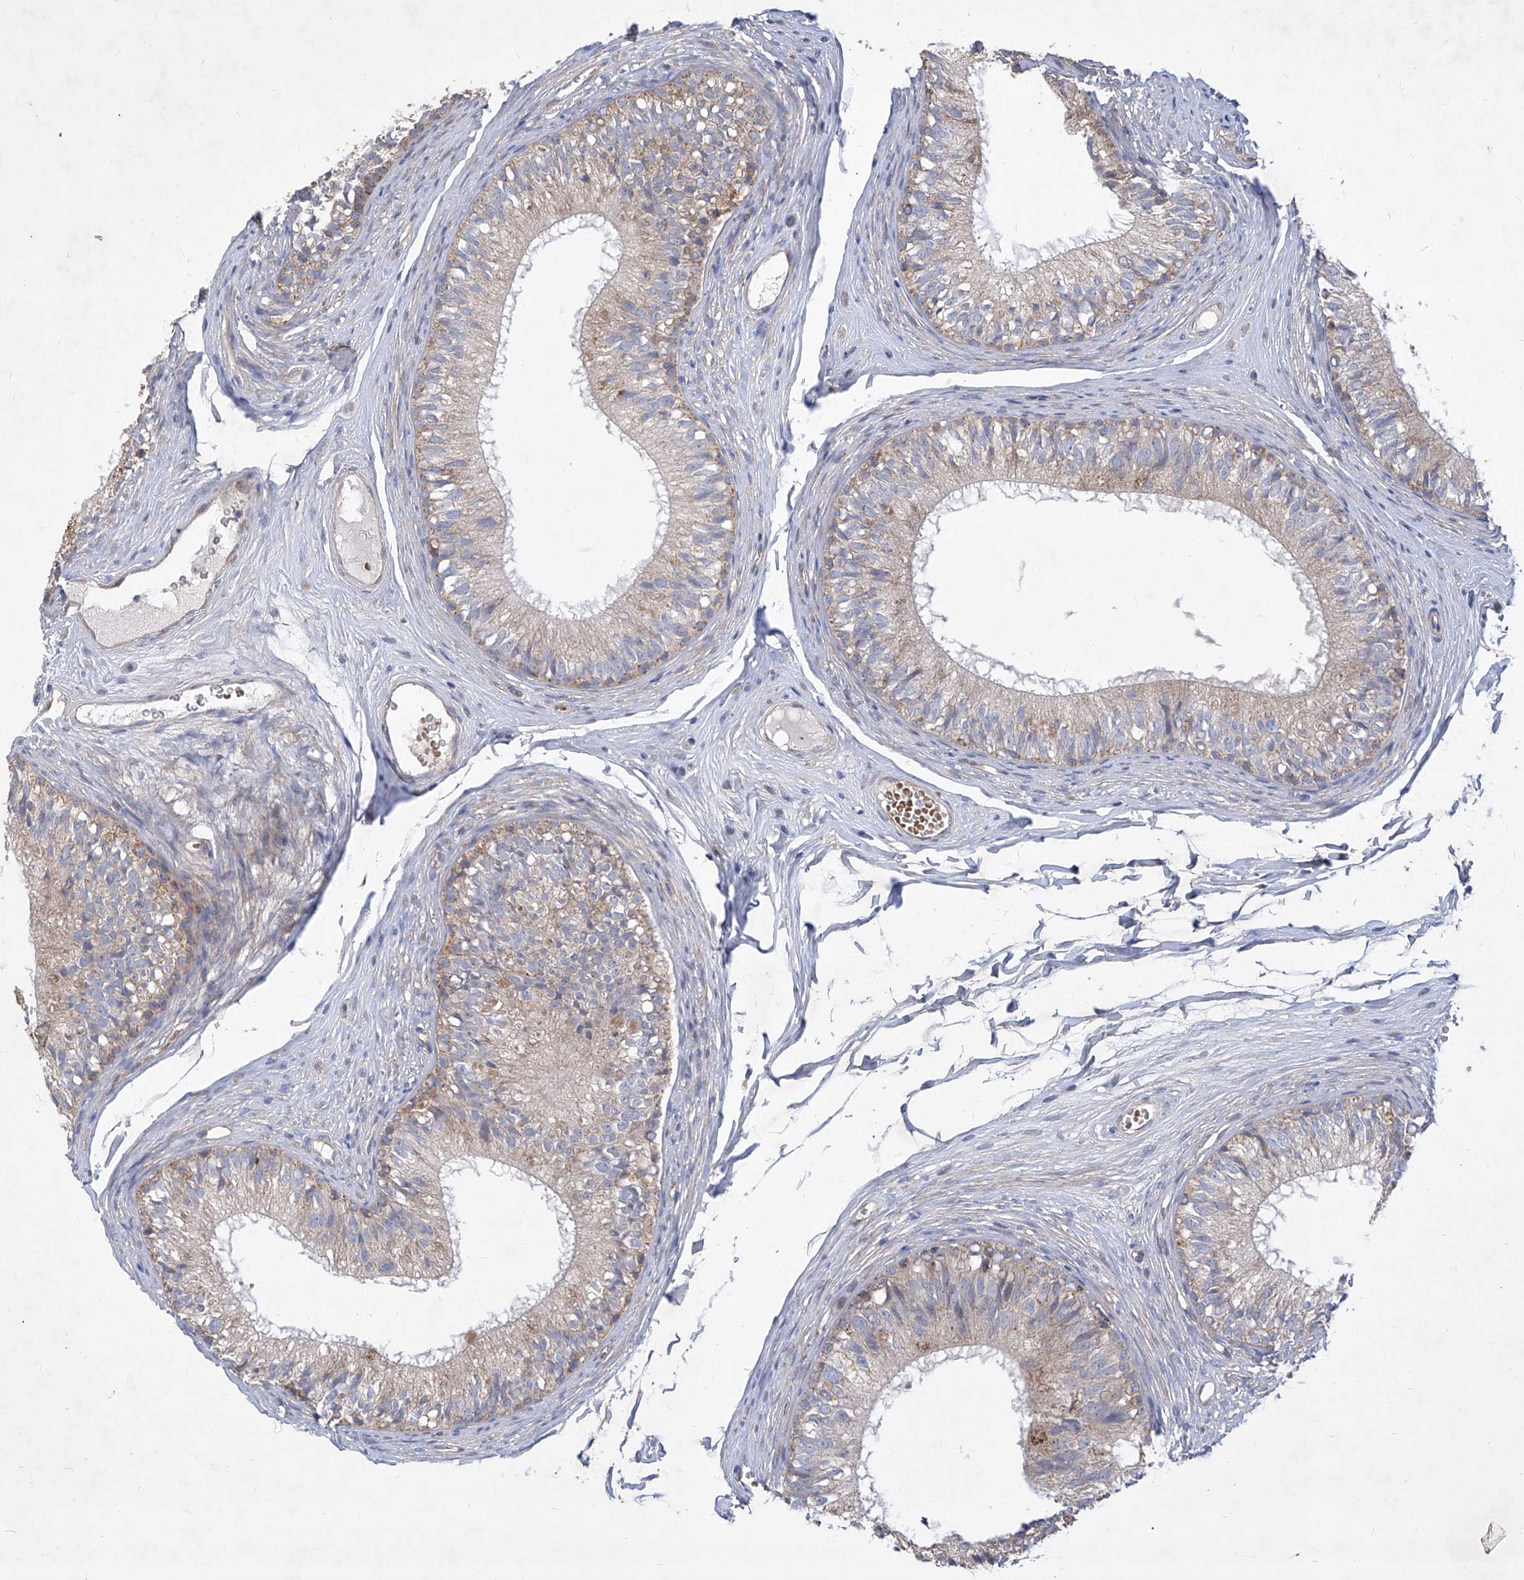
{"staining": {"intensity": "weak", "quantity": "25%-75%", "location": "cytoplasmic/membranous"}, "tissue": "epididymis", "cell_type": "Glandular cells", "image_type": "normal", "snomed": [{"axis": "morphology", "description": "Normal tissue, NOS"}, {"axis": "morphology", "description": "Seminoma in situ"}, {"axis": "topography", "description": "Testis"}, {"axis": "topography", "description": "Epididymis"}], "caption": "The micrograph demonstrates a brown stain indicating the presence of a protein in the cytoplasmic/membranous of glandular cells in epididymis.", "gene": "COQ3", "patient": {"sex": "male", "age": 28}}